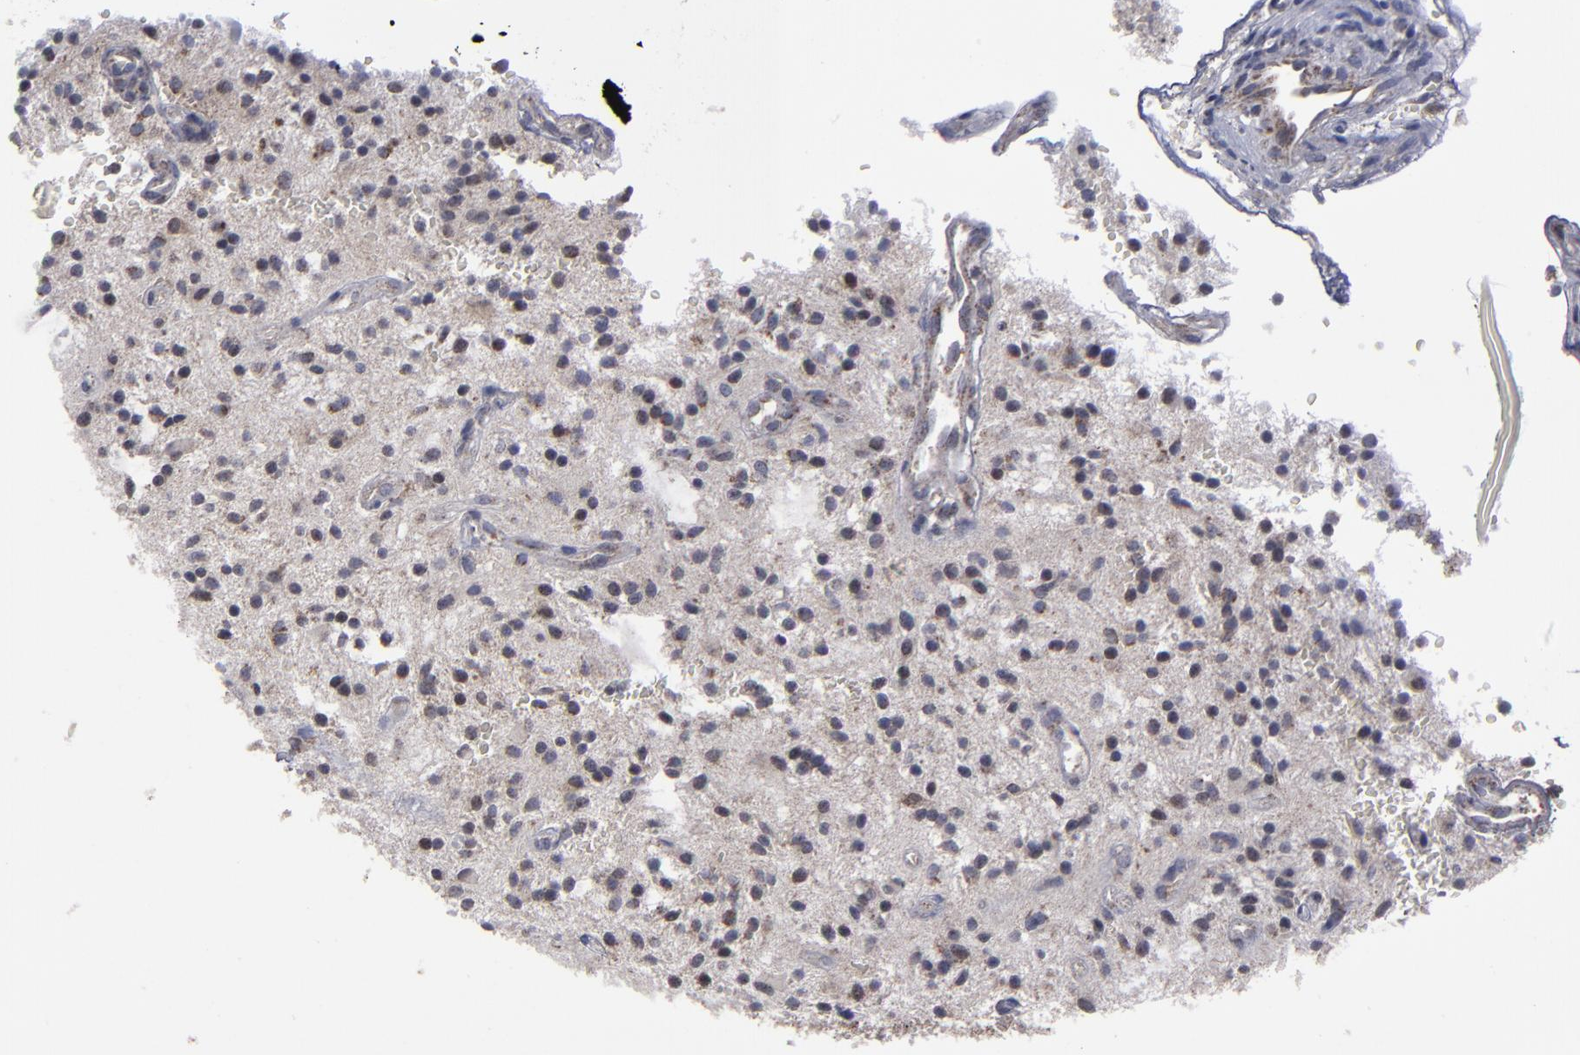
{"staining": {"intensity": "moderate", "quantity": "25%-75%", "location": "cytoplasmic/membranous"}, "tissue": "glioma", "cell_type": "Tumor cells", "image_type": "cancer", "snomed": [{"axis": "morphology", "description": "Glioma, malignant, NOS"}, {"axis": "topography", "description": "Cerebellum"}], "caption": "The histopathology image shows a brown stain indicating the presence of a protein in the cytoplasmic/membranous of tumor cells in glioma (malignant). (Stains: DAB in brown, nuclei in blue, Microscopy: brightfield microscopy at high magnification).", "gene": "MYOM2", "patient": {"sex": "female", "age": 10}}